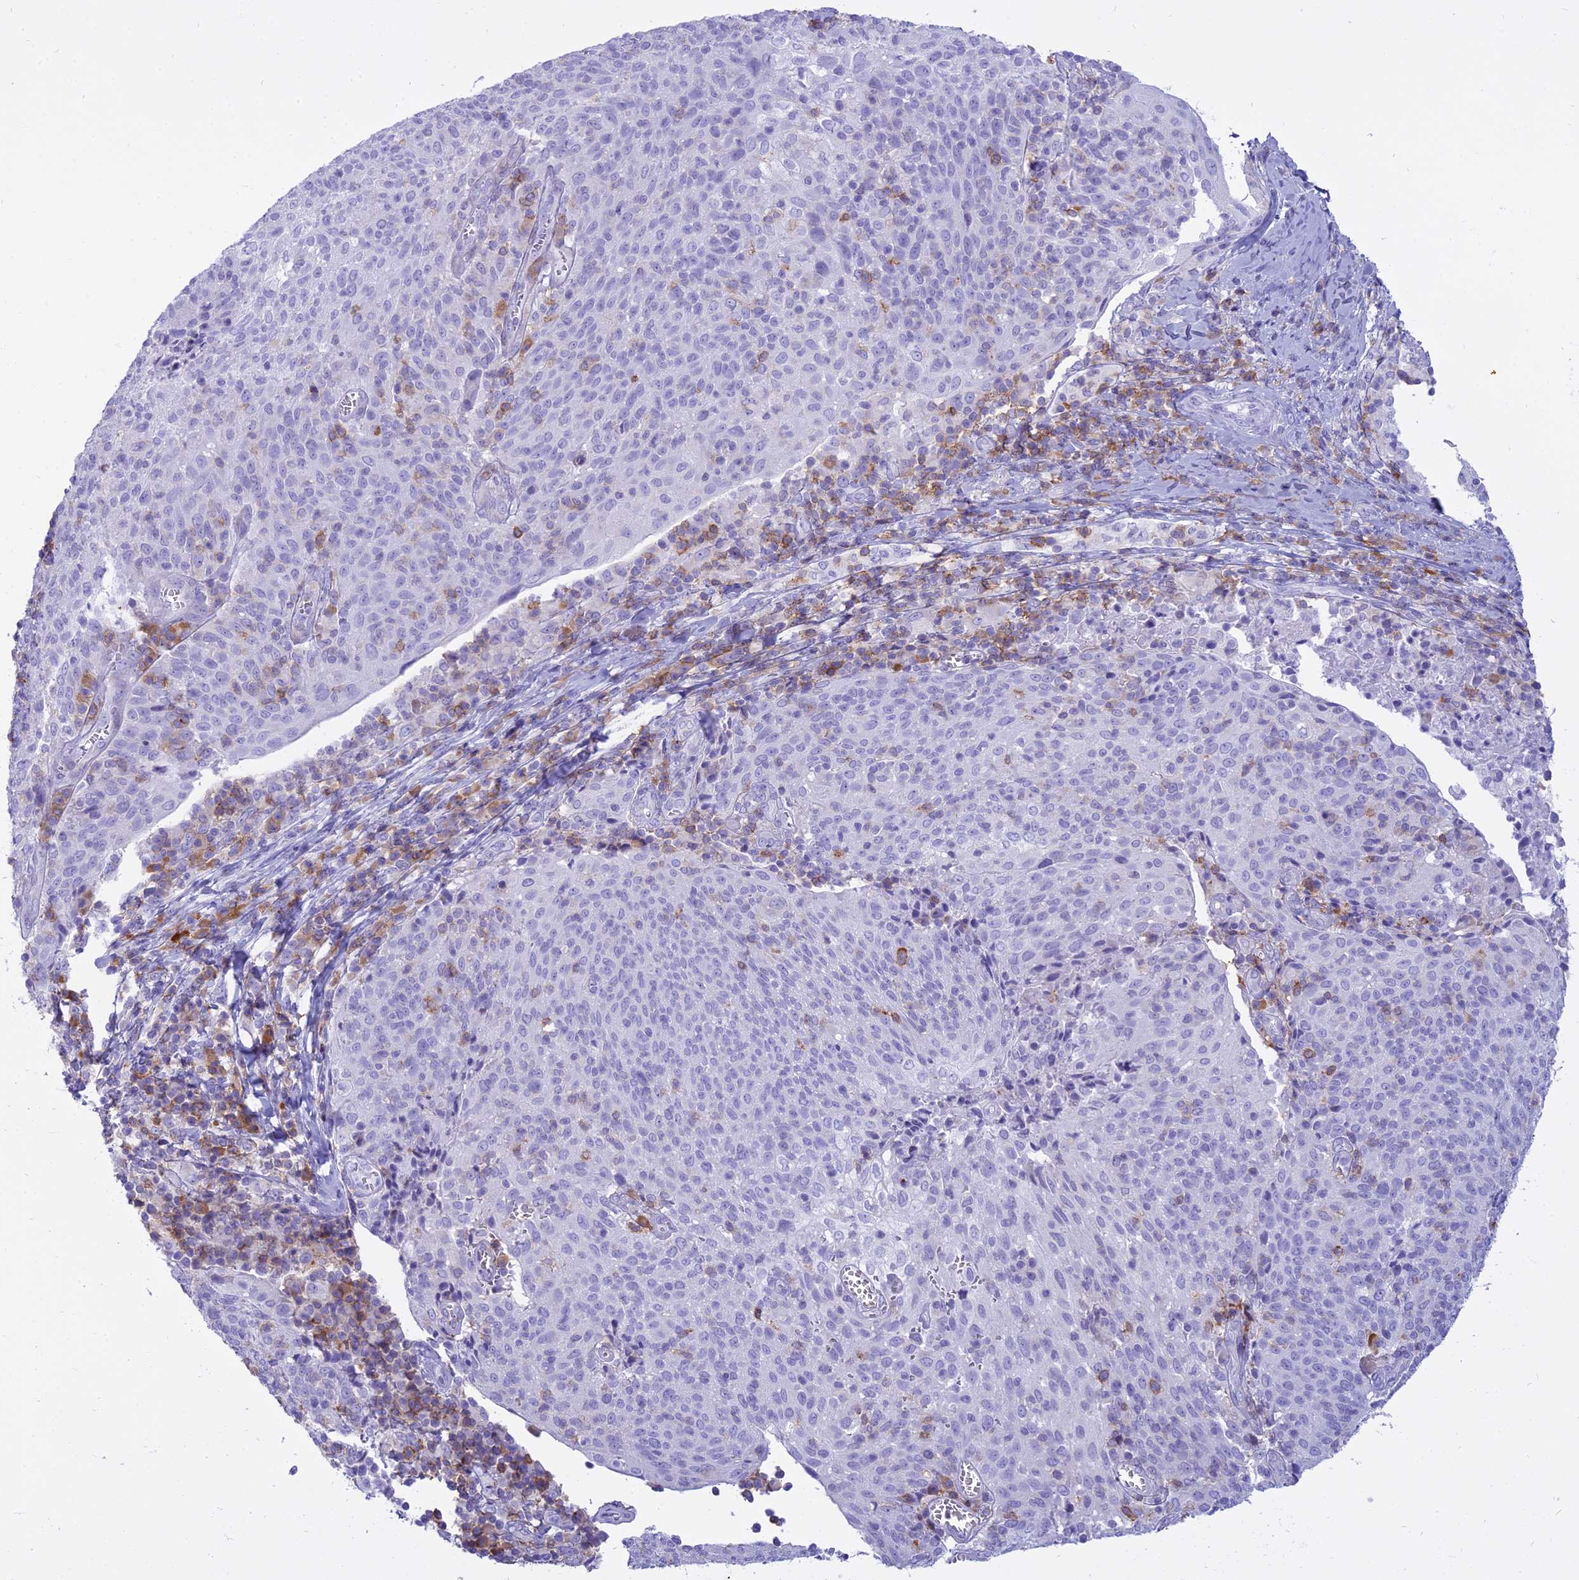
{"staining": {"intensity": "negative", "quantity": "none", "location": "none"}, "tissue": "cervical cancer", "cell_type": "Tumor cells", "image_type": "cancer", "snomed": [{"axis": "morphology", "description": "Squamous cell carcinoma, NOS"}, {"axis": "topography", "description": "Cervix"}], "caption": "This is an immunohistochemistry micrograph of human squamous cell carcinoma (cervical). There is no expression in tumor cells.", "gene": "CD5", "patient": {"sex": "female", "age": 52}}